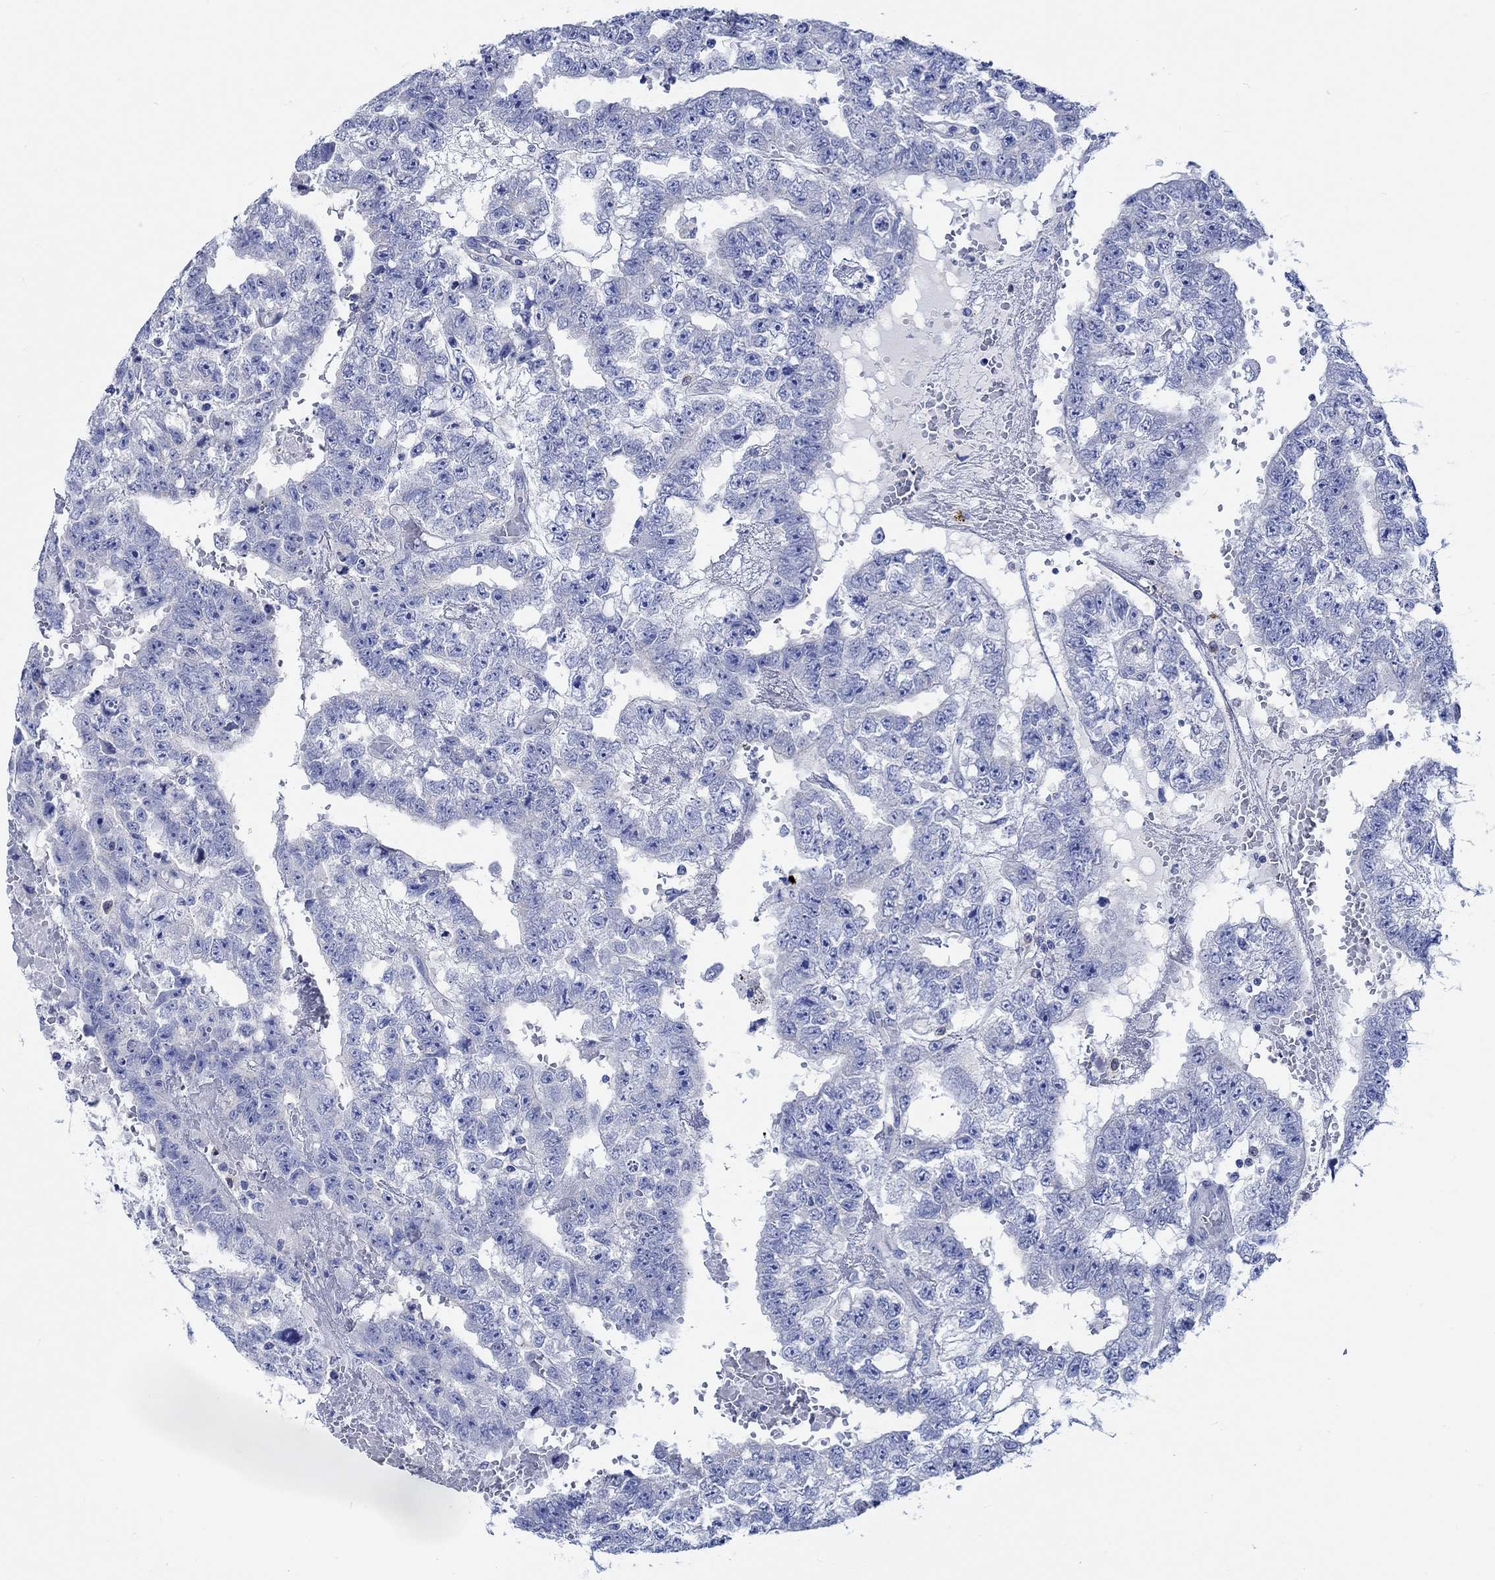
{"staining": {"intensity": "negative", "quantity": "none", "location": "none"}, "tissue": "testis cancer", "cell_type": "Tumor cells", "image_type": "cancer", "snomed": [{"axis": "morphology", "description": "Carcinoma, Embryonal, NOS"}, {"axis": "topography", "description": "Testis"}], "caption": "The histopathology image exhibits no significant positivity in tumor cells of testis embryonal carcinoma.", "gene": "PTPRN2", "patient": {"sex": "male", "age": 25}}